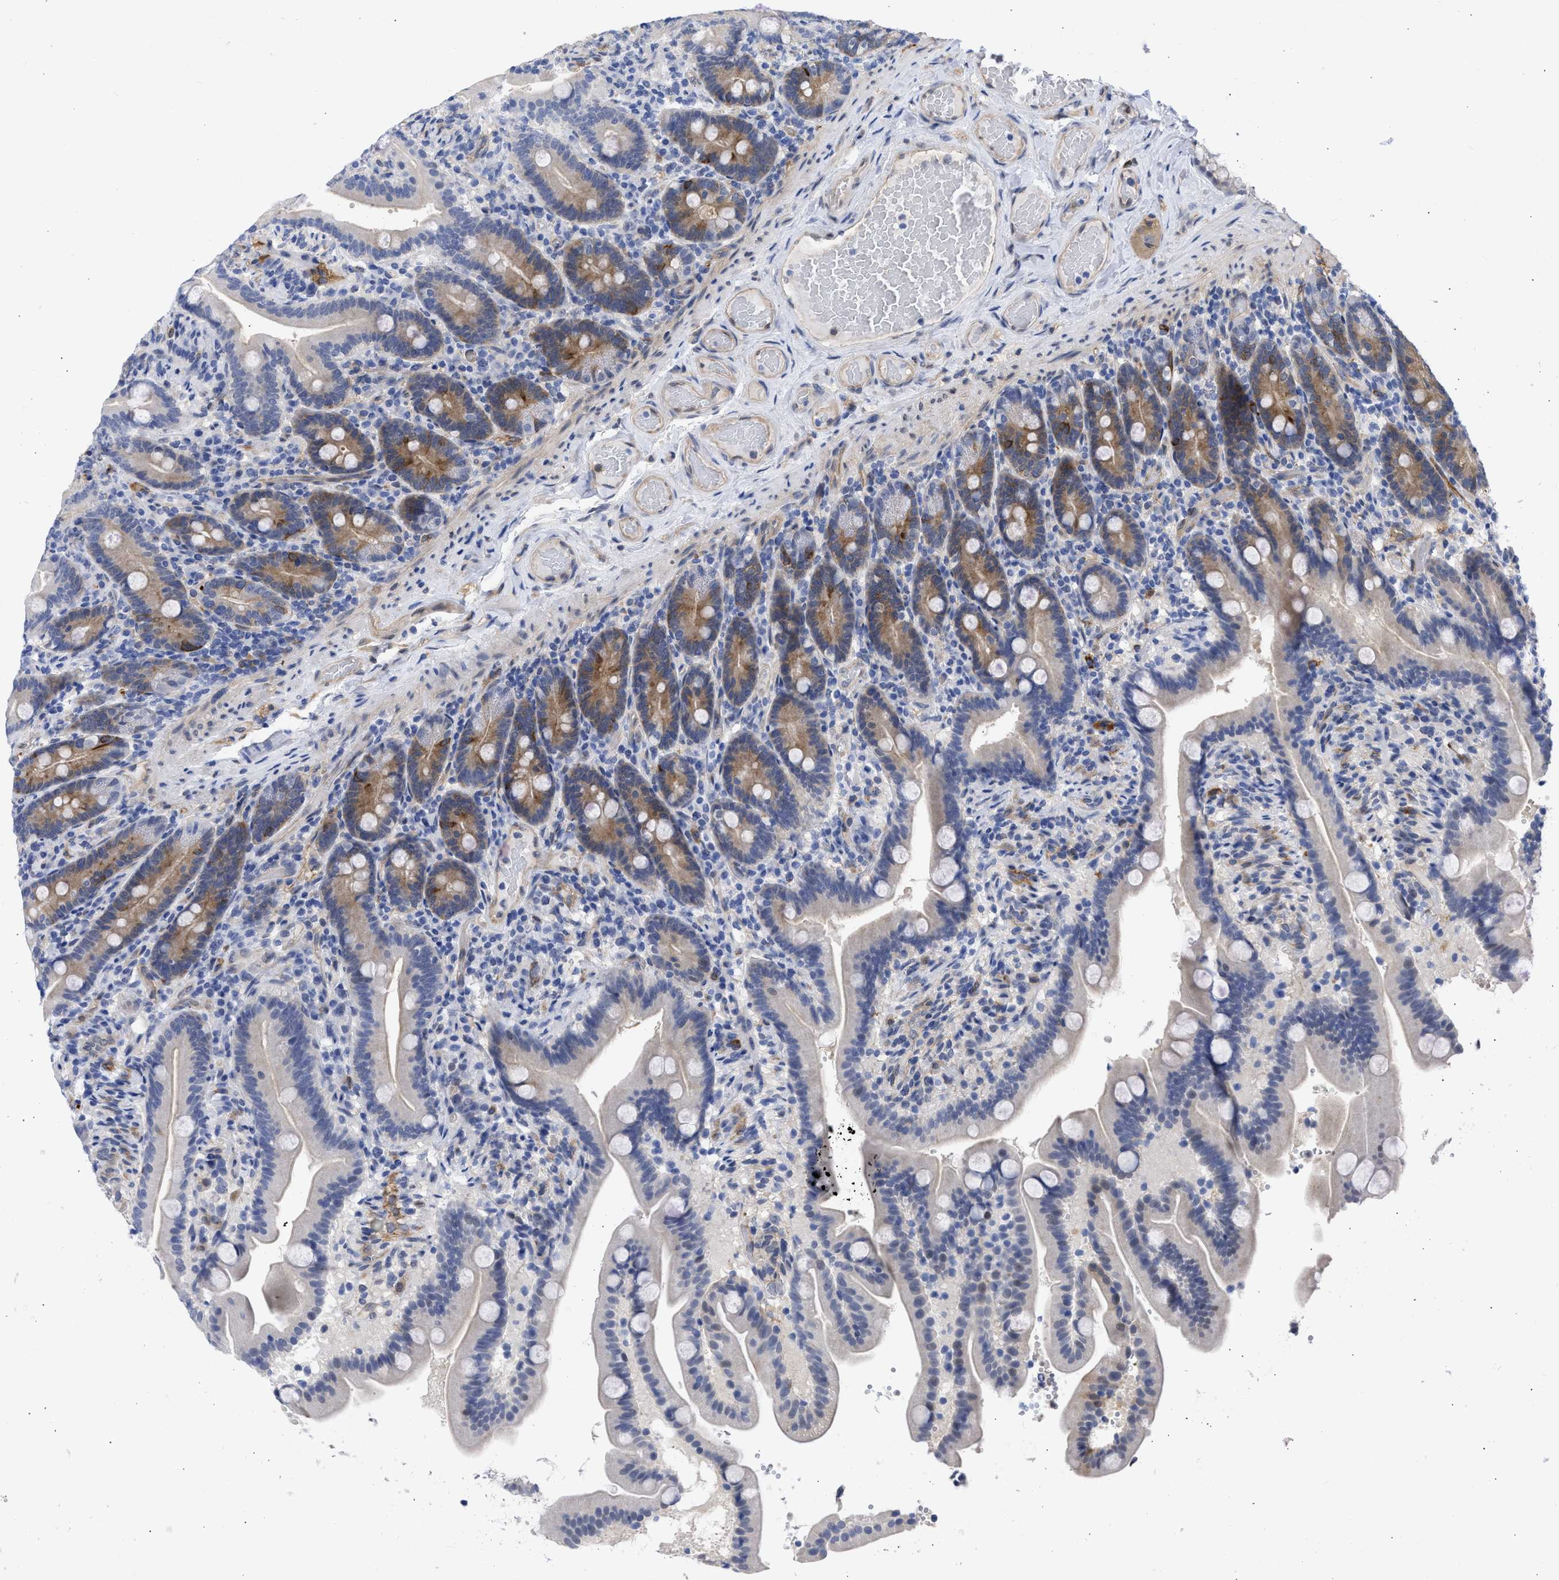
{"staining": {"intensity": "moderate", "quantity": "25%-75%", "location": "cytoplasmic/membranous"}, "tissue": "duodenum", "cell_type": "Glandular cells", "image_type": "normal", "snomed": [{"axis": "morphology", "description": "Normal tissue, NOS"}, {"axis": "topography", "description": "Duodenum"}], "caption": "Immunohistochemistry (IHC) staining of unremarkable duodenum, which demonstrates medium levels of moderate cytoplasmic/membranous positivity in about 25%-75% of glandular cells indicating moderate cytoplasmic/membranous protein staining. The staining was performed using DAB (3,3'-diaminobenzidine) (brown) for protein detection and nuclei were counterstained in hematoxylin (blue).", "gene": "THRA", "patient": {"sex": "male", "age": 54}}